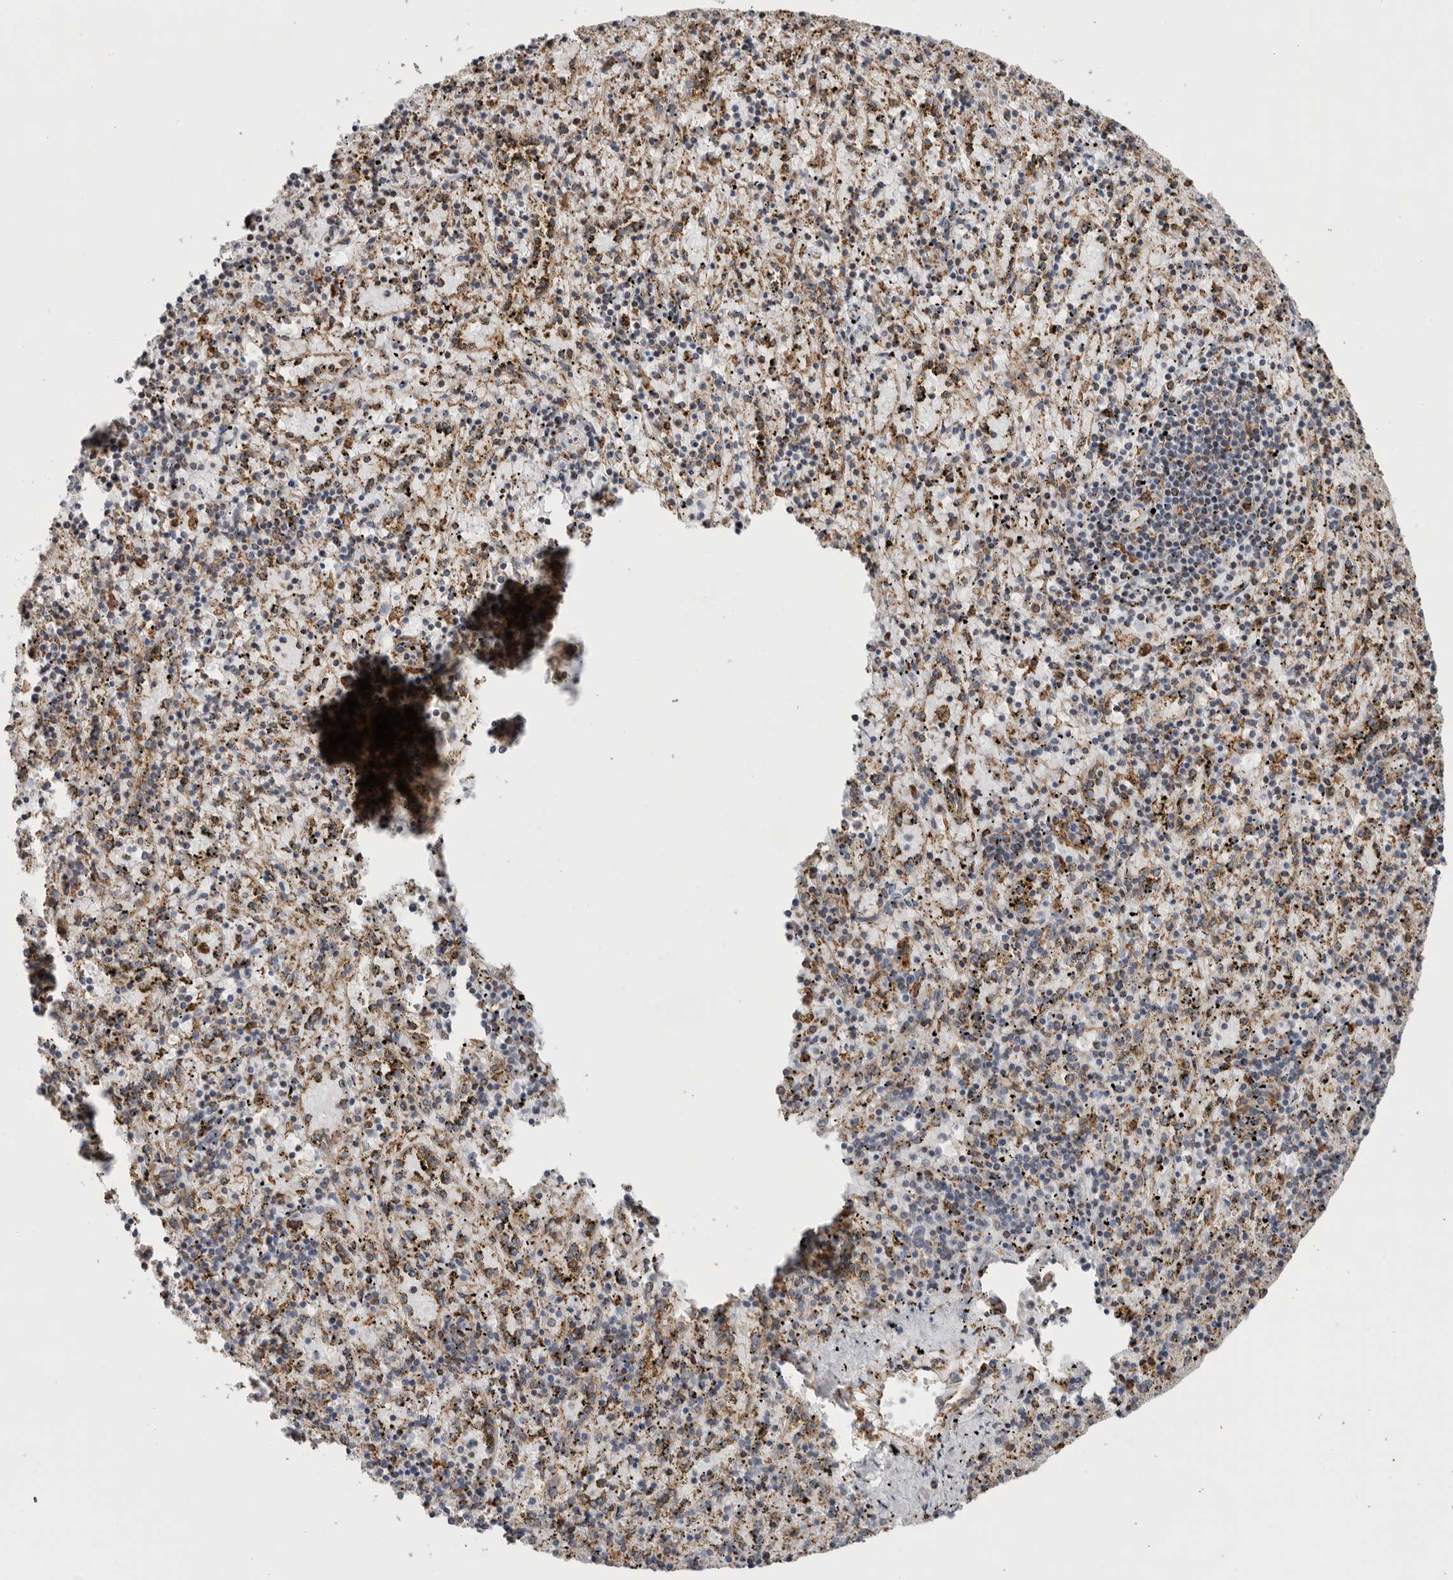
{"staining": {"intensity": "negative", "quantity": "none", "location": "none"}, "tissue": "spleen", "cell_type": "Cells in red pulp", "image_type": "normal", "snomed": [{"axis": "morphology", "description": "Normal tissue, NOS"}, {"axis": "topography", "description": "Spleen"}], "caption": "This is an immunohistochemistry histopathology image of unremarkable human spleen. There is no expression in cells in red pulp.", "gene": "GANAB", "patient": {"sex": "male", "age": 11}}